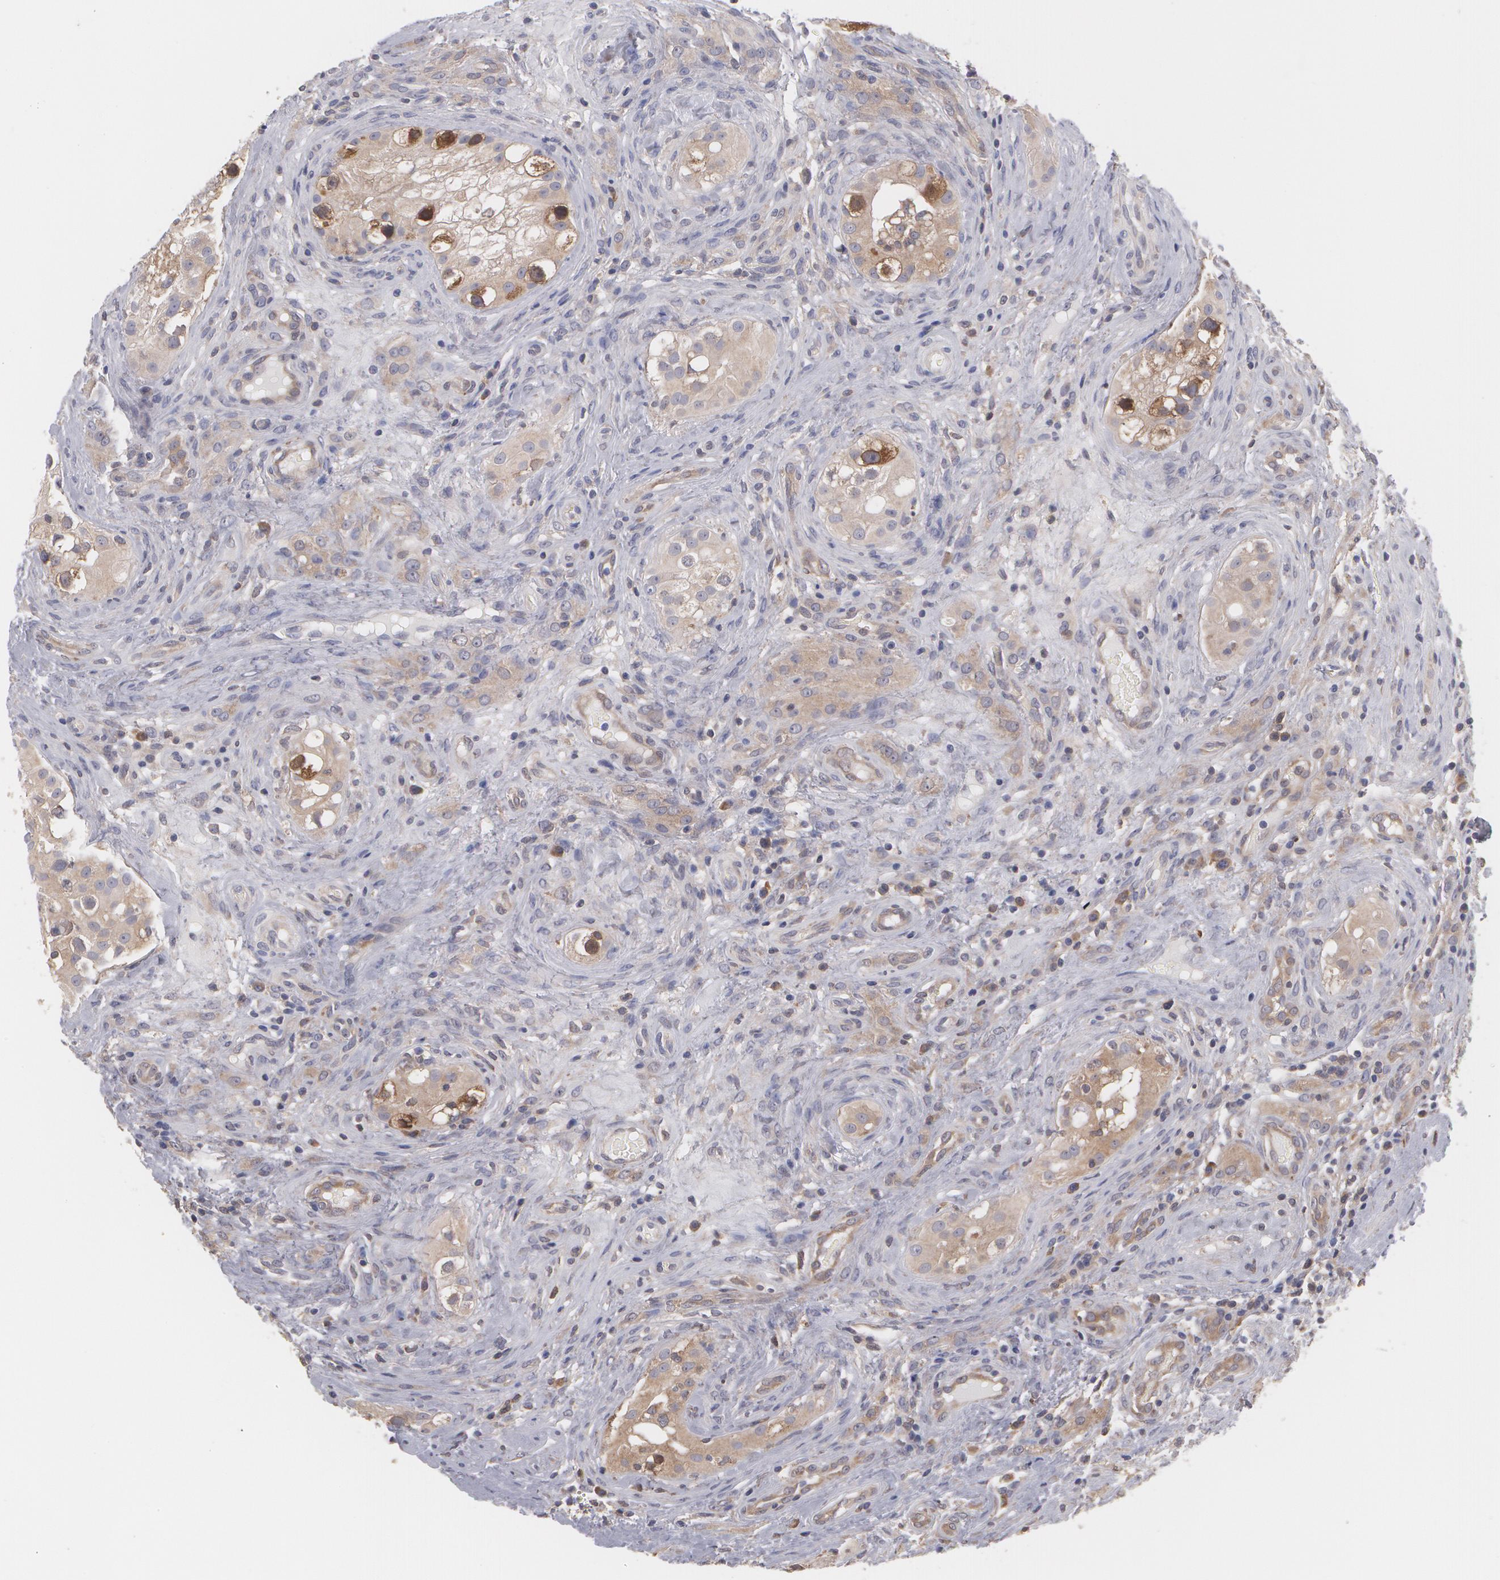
{"staining": {"intensity": "moderate", "quantity": ">75%", "location": "cytoplasmic/membranous"}, "tissue": "testis cancer", "cell_type": "Tumor cells", "image_type": "cancer", "snomed": [{"axis": "morphology", "description": "Carcinoma, Embryonal, NOS"}, {"axis": "topography", "description": "Testis"}], "caption": "Protein expression analysis of embryonal carcinoma (testis) shows moderate cytoplasmic/membranous expression in about >75% of tumor cells.", "gene": "MTHFD1", "patient": {"sex": "male", "age": 31}}